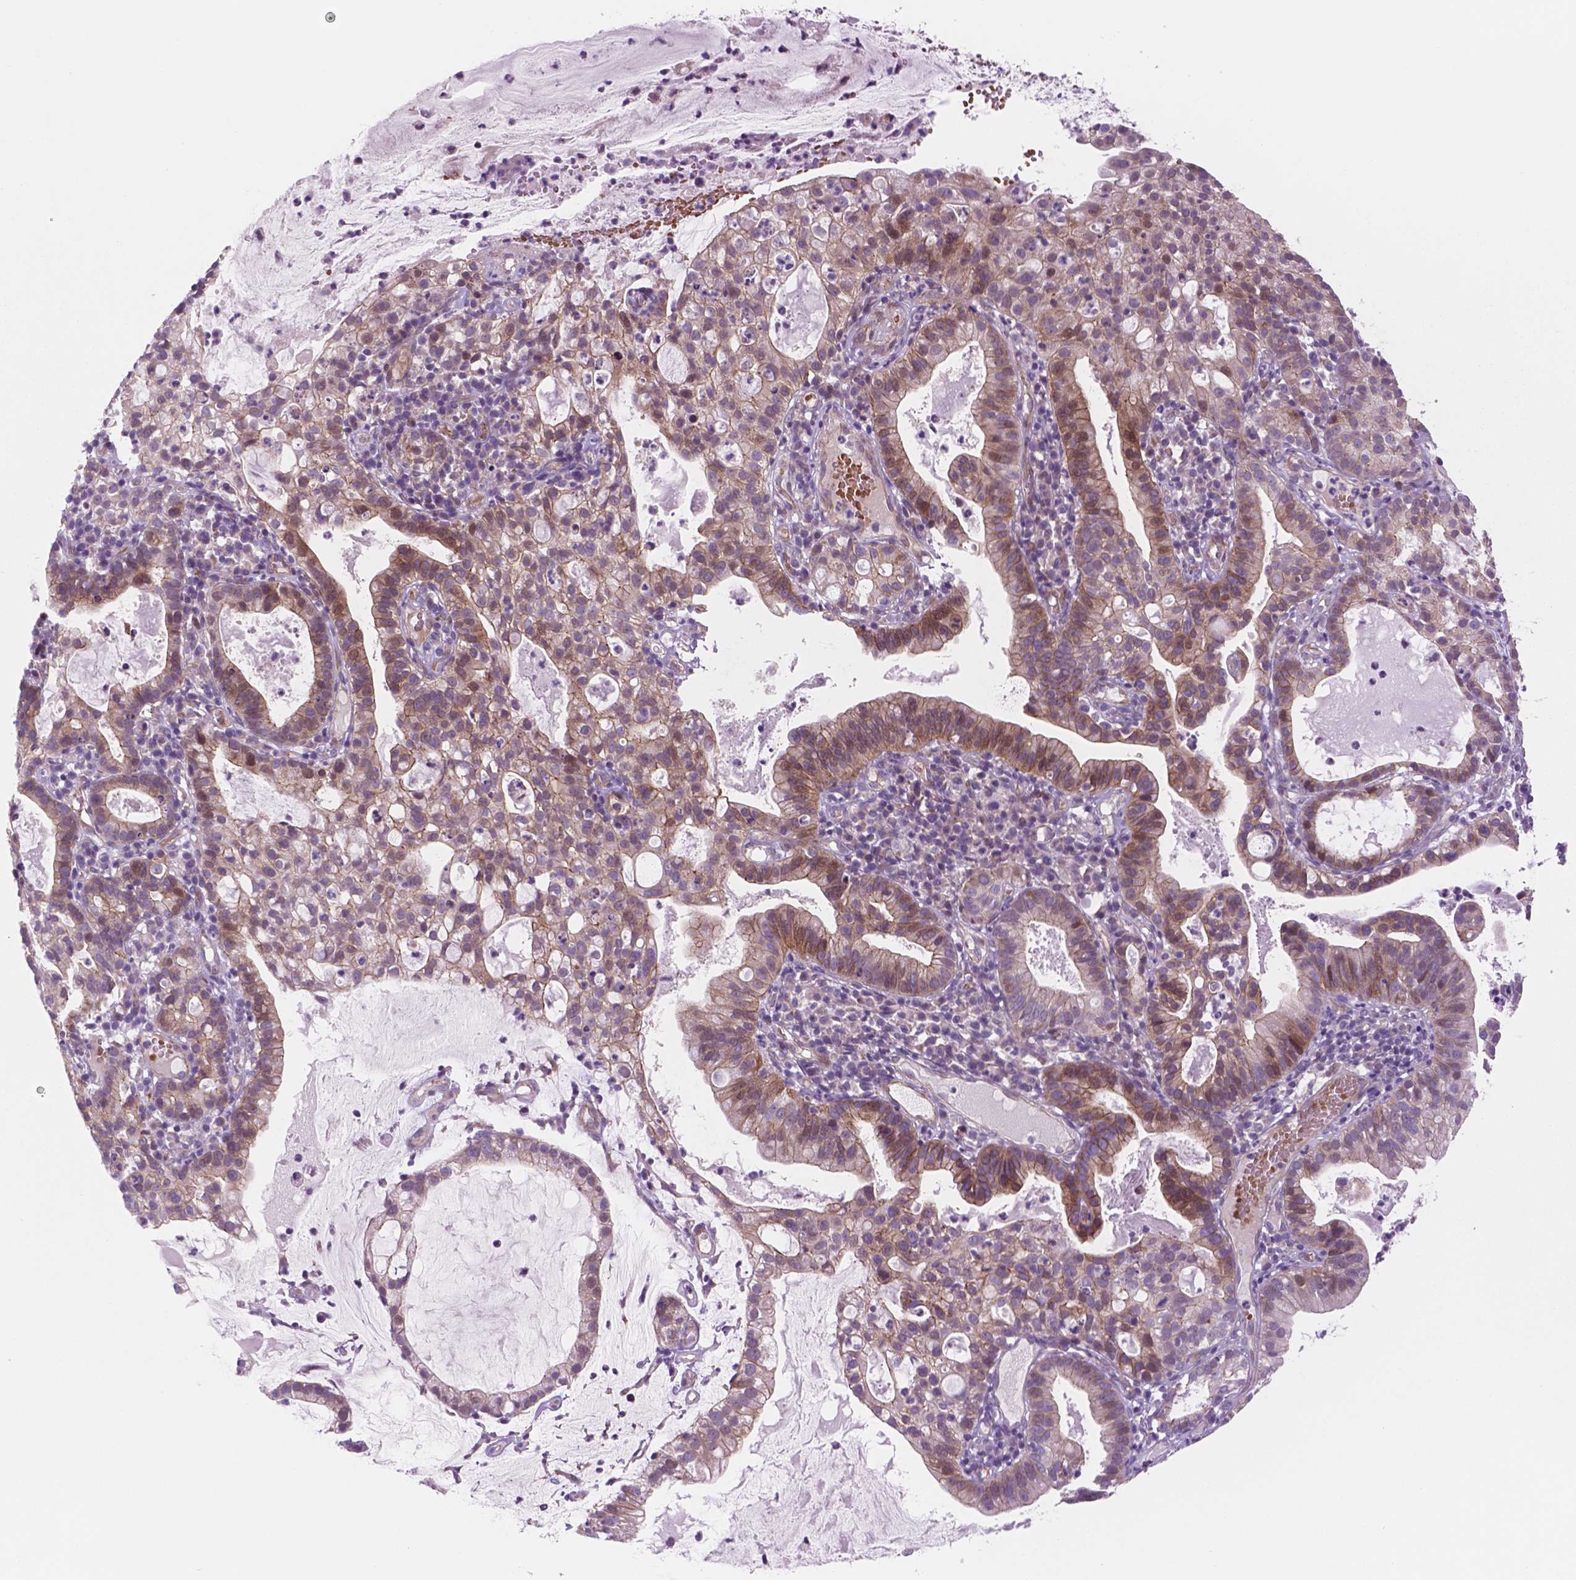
{"staining": {"intensity": "moderate", "quantity": ">75%", "location": "cytoplasmic/membranous,nuclear"}, "tissue": "cervical cancer", "cell_type": "Tumor cells", "image_type": "cancer", "snomed": [{"axis": "morphology", "description": "Adenocarcinoma, NOS"}, {"axis": "topography", "description": "Cervix"}], "caption": "Protein staining exhibits moderate cytoplasmic/membranous and nuclear positivity in about >75% of tumor cells in adenocarcinoma (cervical). Using DAB (3,3'-diaminobenzidine) (brown) and hematoxylin (blue) stains, captured at high magnification using brightfield microscopy.", "gene": "RND3", "patient": {"sex": "female", "age": 41}}